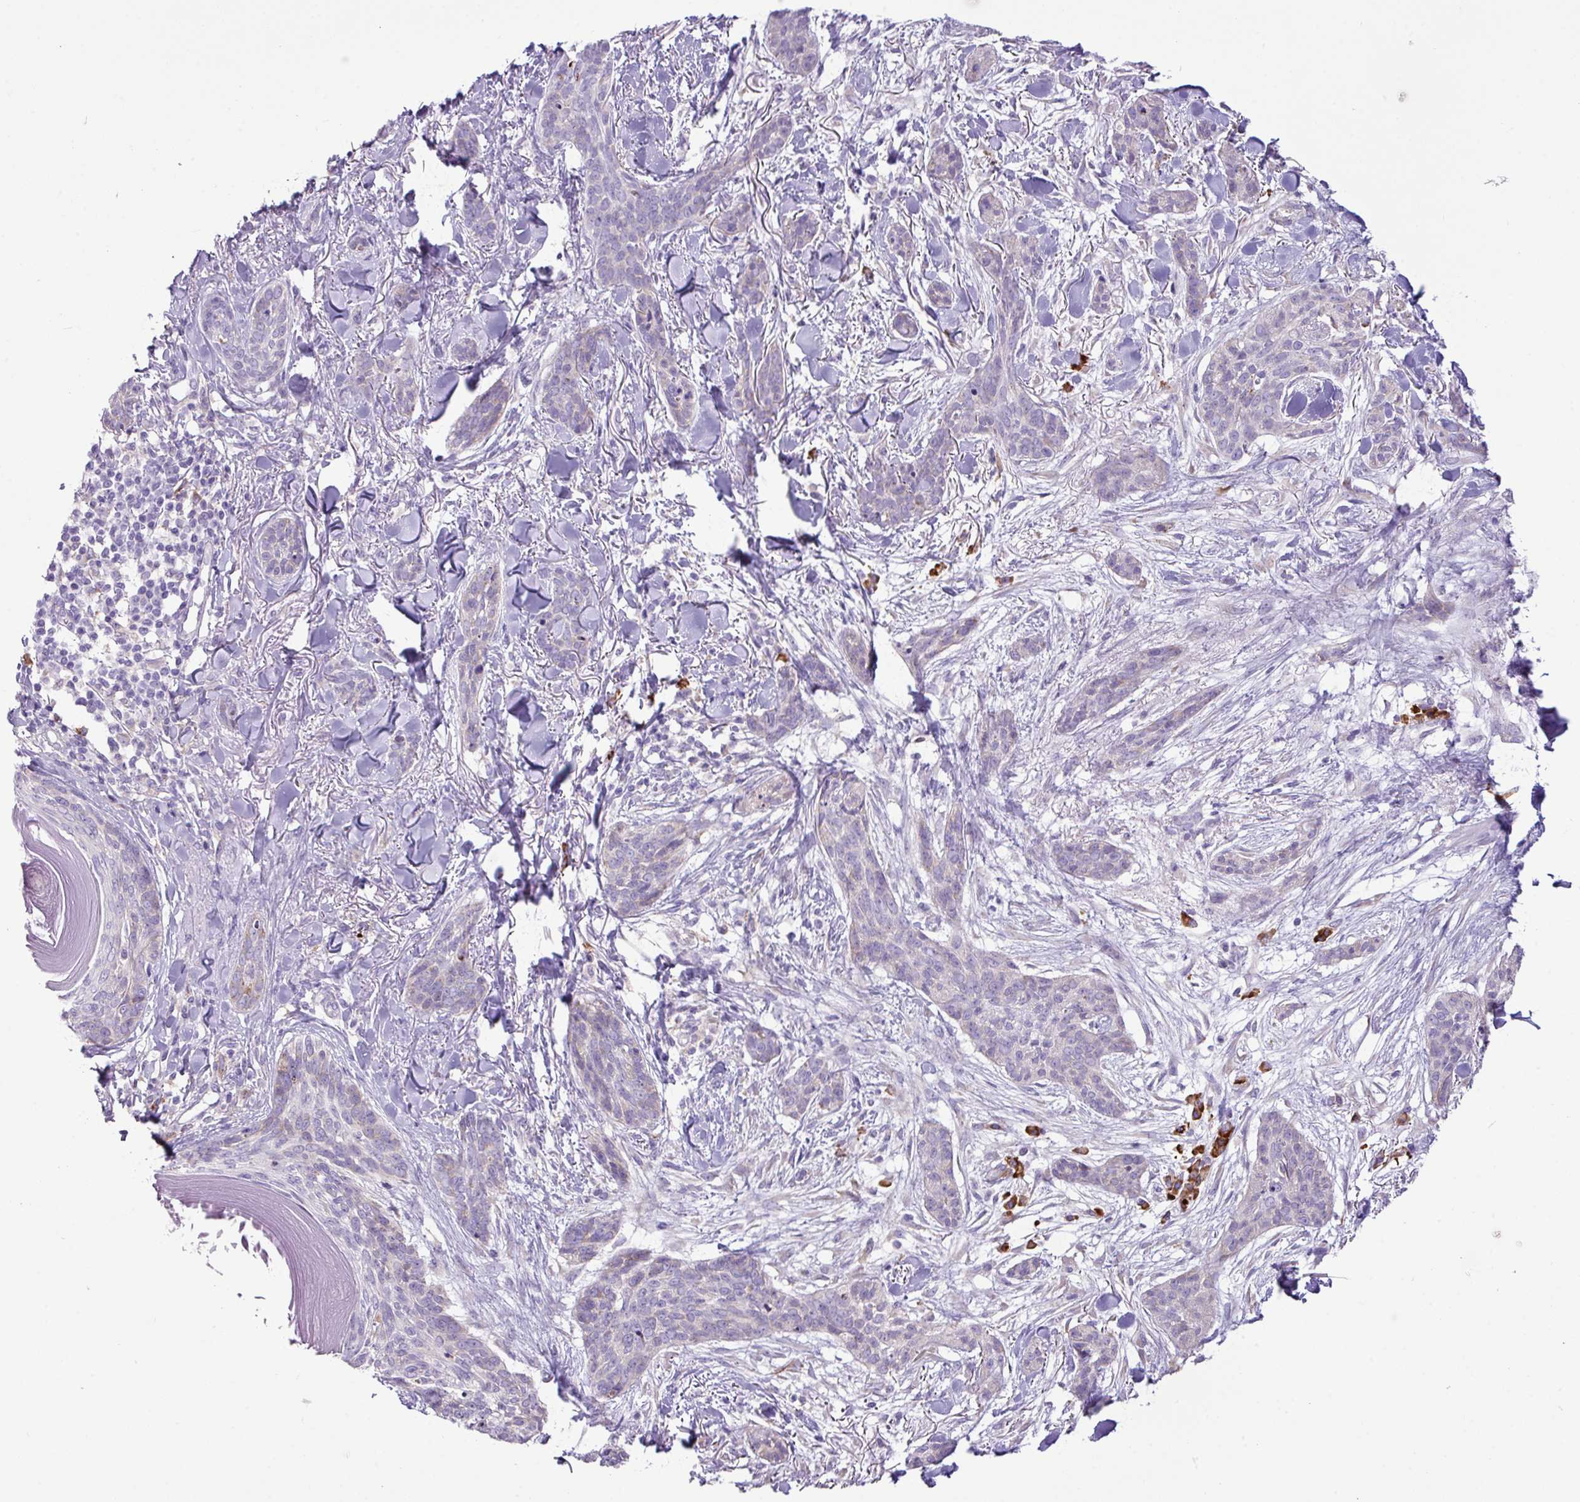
{"staining": {"intensity": "negative", "quantity": "none", "location": "none"}, "tissue": "skin cancer", "cell_type": "Tumor cells", "image_type": "cancer", "snomed": [{"axis": "morphology", "description": "Basal cell carcinoma"}, {"axis": "topography", "description": "Skin"}], "caption": "This image is of basal cell carcinoma (skin) stained with IHC to label a protein in brown with the nuclei are counter-stained blue. There is no staining in tumor cells. (DAB IHC with hematoxylin counter stain).", "gene": "RGS21", "patient": {"sex": "male", "age": 52}}